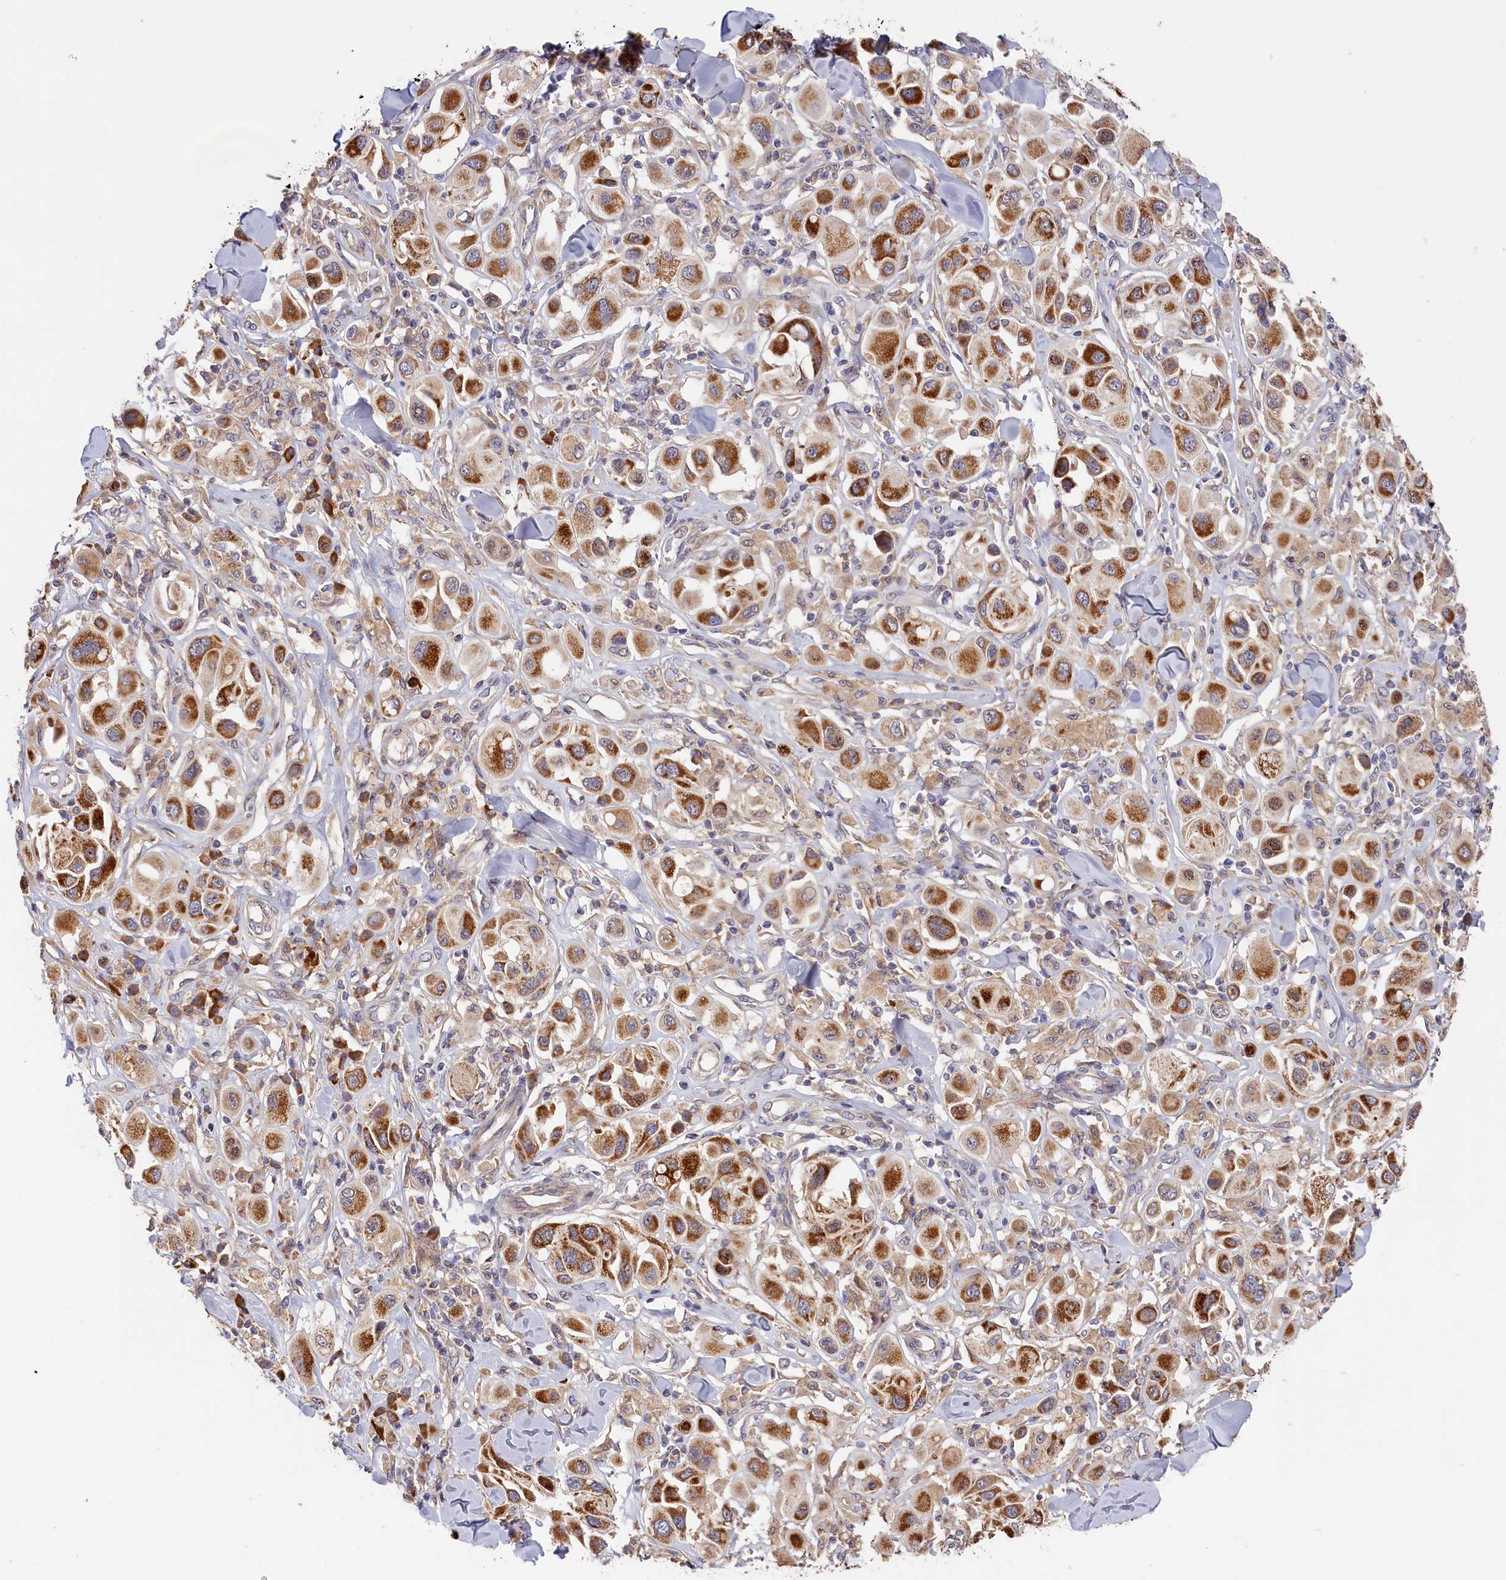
{"staining": {"intensity": "strong", "quantity": "25%-75%", "location": "cytoplasmic/membranous"}, "tissue": "melanoma", "cell_type": "Tumor cells", "image_type": "cancer", "snomed": [{"axis": "morphology", "description": "Malignant melanoma, Metastatic site"}, {"axis": "topography", "description": "Skin"}], "caption": "This is a micrograph of immunohistochemistry staining of melanoma, which shows strong staining in the cytoplasmic/membranous of tumor cells.", "gene": "CEP44", "patient": {"sex": "male", "age": 41}}